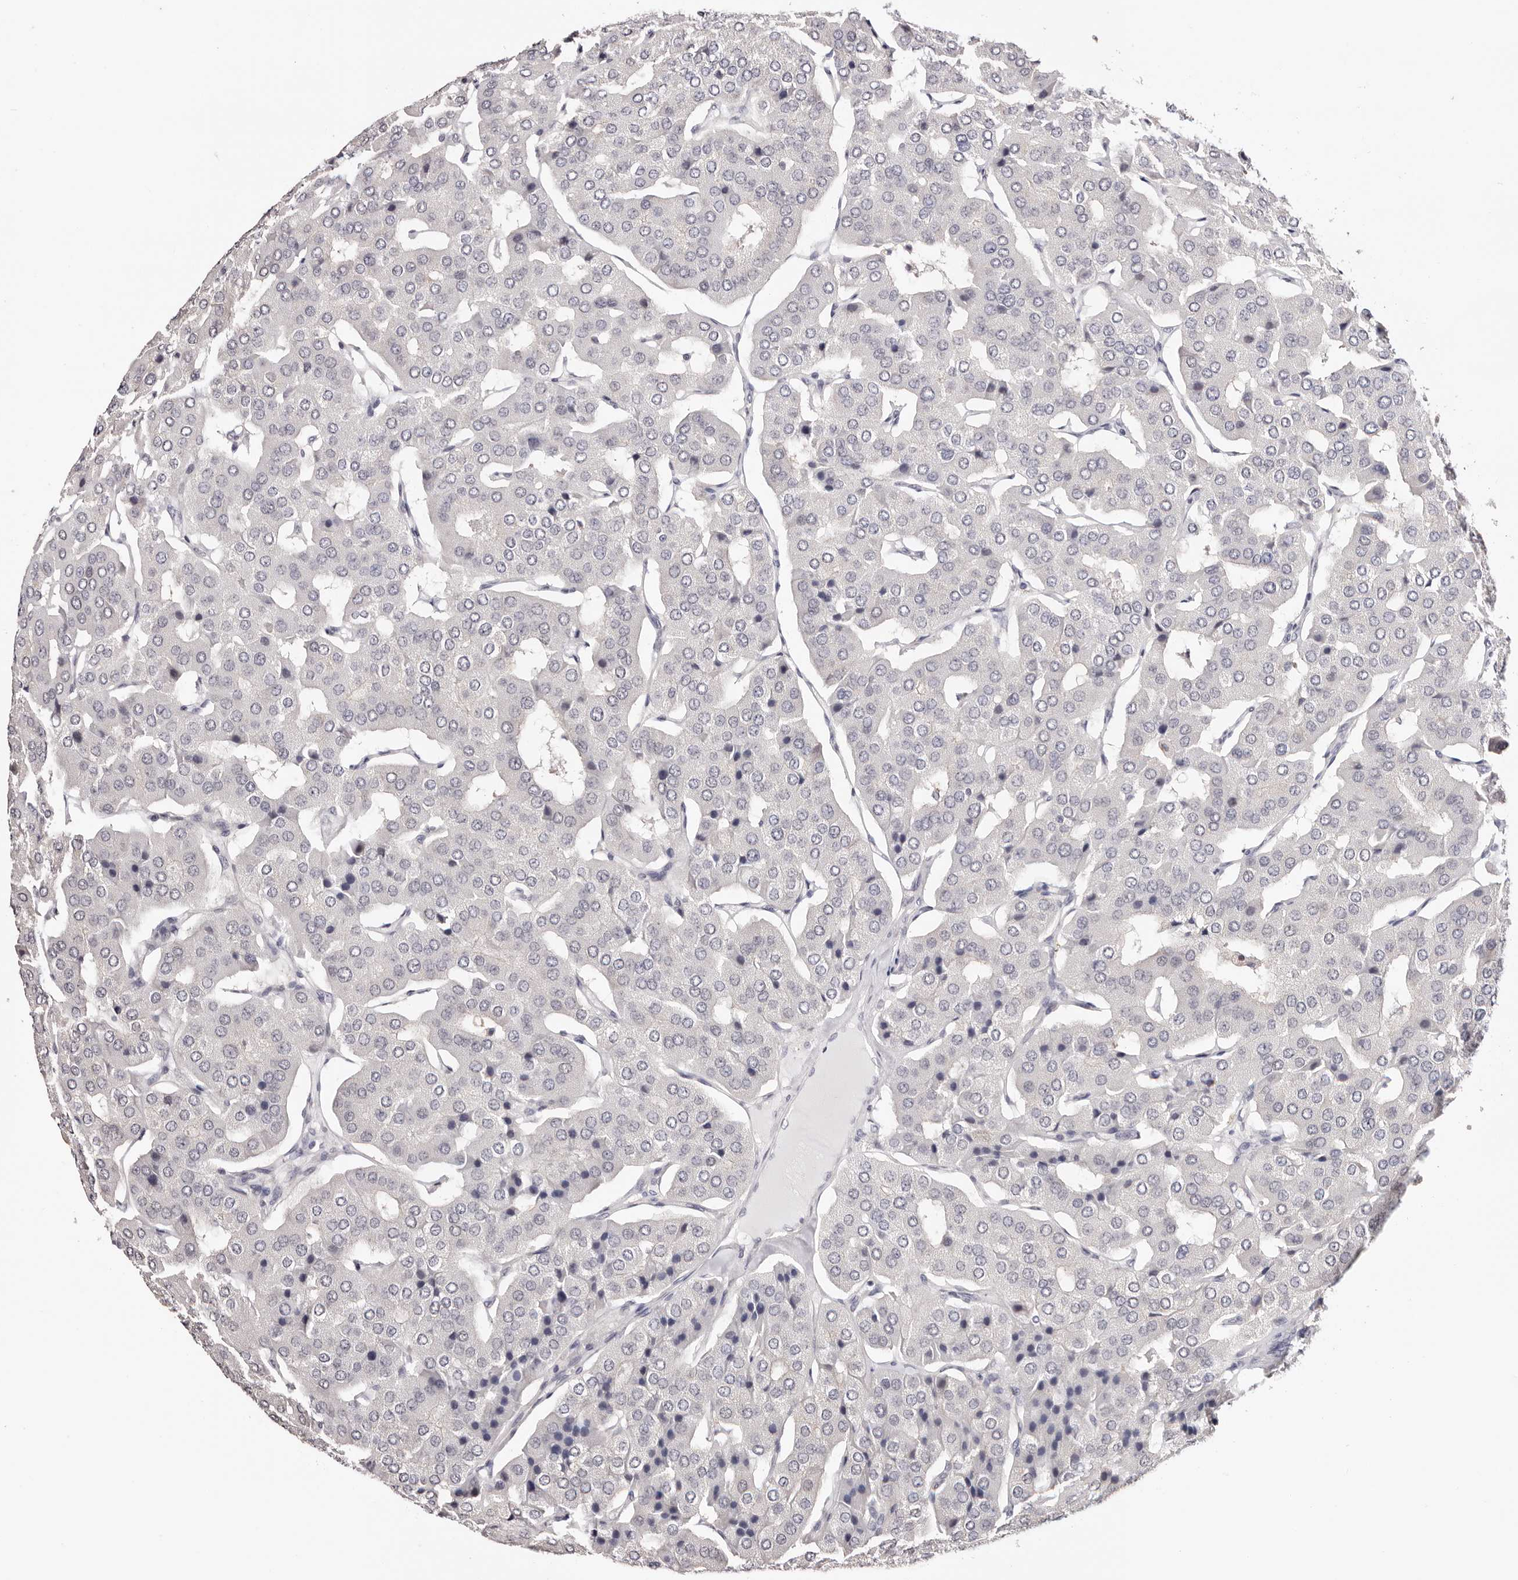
{"staining": {"intensity": "negative", "quantity": "none", "location": "none"}, "tissue": "parathyroid gland", "cell_type": "Glandular cells", "image_type": "normal", "snomed": [{"axis": "morphology", "description": "Normal tissue, NOS"}, {"axis": "morphology", "description": "Adenoma, NOS"}, {"axis": "topography", "description": "Parathyroid gland"}], "caption": "Human parathyroid gland stained for a protein using IHC demonstrates no positivity in glandular cells.", "gene": "TYW3", "patient": {"sex": "female", "age": 86}}